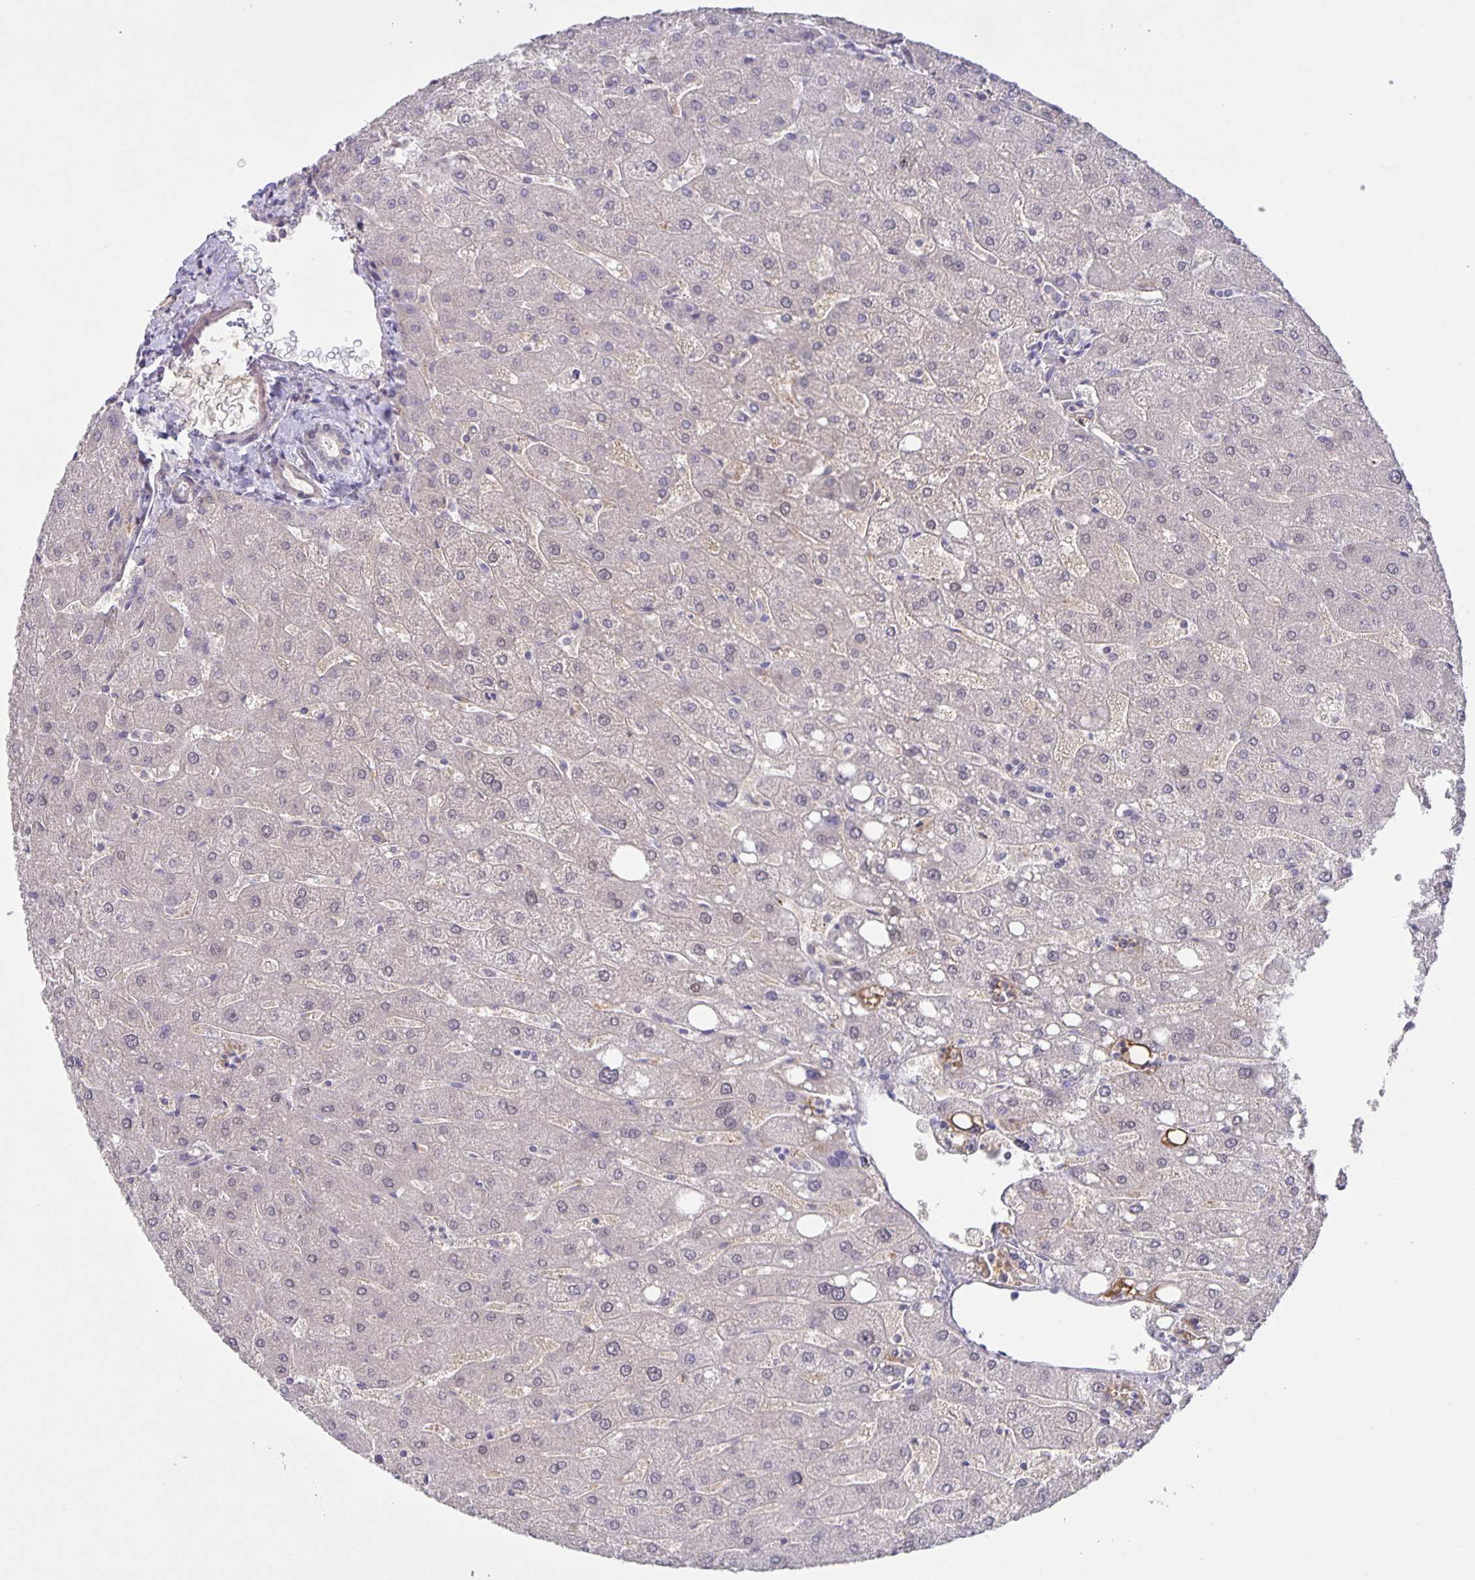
{"staining": {"intensity": "negative", "quantity": "none", "location": "none"}, "tissue": "liver", "cell_type": "Cholangiocytes", "image_type": "normal", "snomed": [{"axis": "morphology", "description": "Normal tissue, NOS"}, {"axis": "topography", "description": "Liver"}], "caption": "This is a histopathology image of immunohistochemistry (IHC) staining of benign liver, which shows no staining in cholangiocytes. The staining was performed using DAB to visualize the protein expression in brown, while the nuclei were stained in blue with hematoxylin (Magnification: 20x).", "gene": "SRCIN1", "patient": {"sex": "male", "age": 67}}